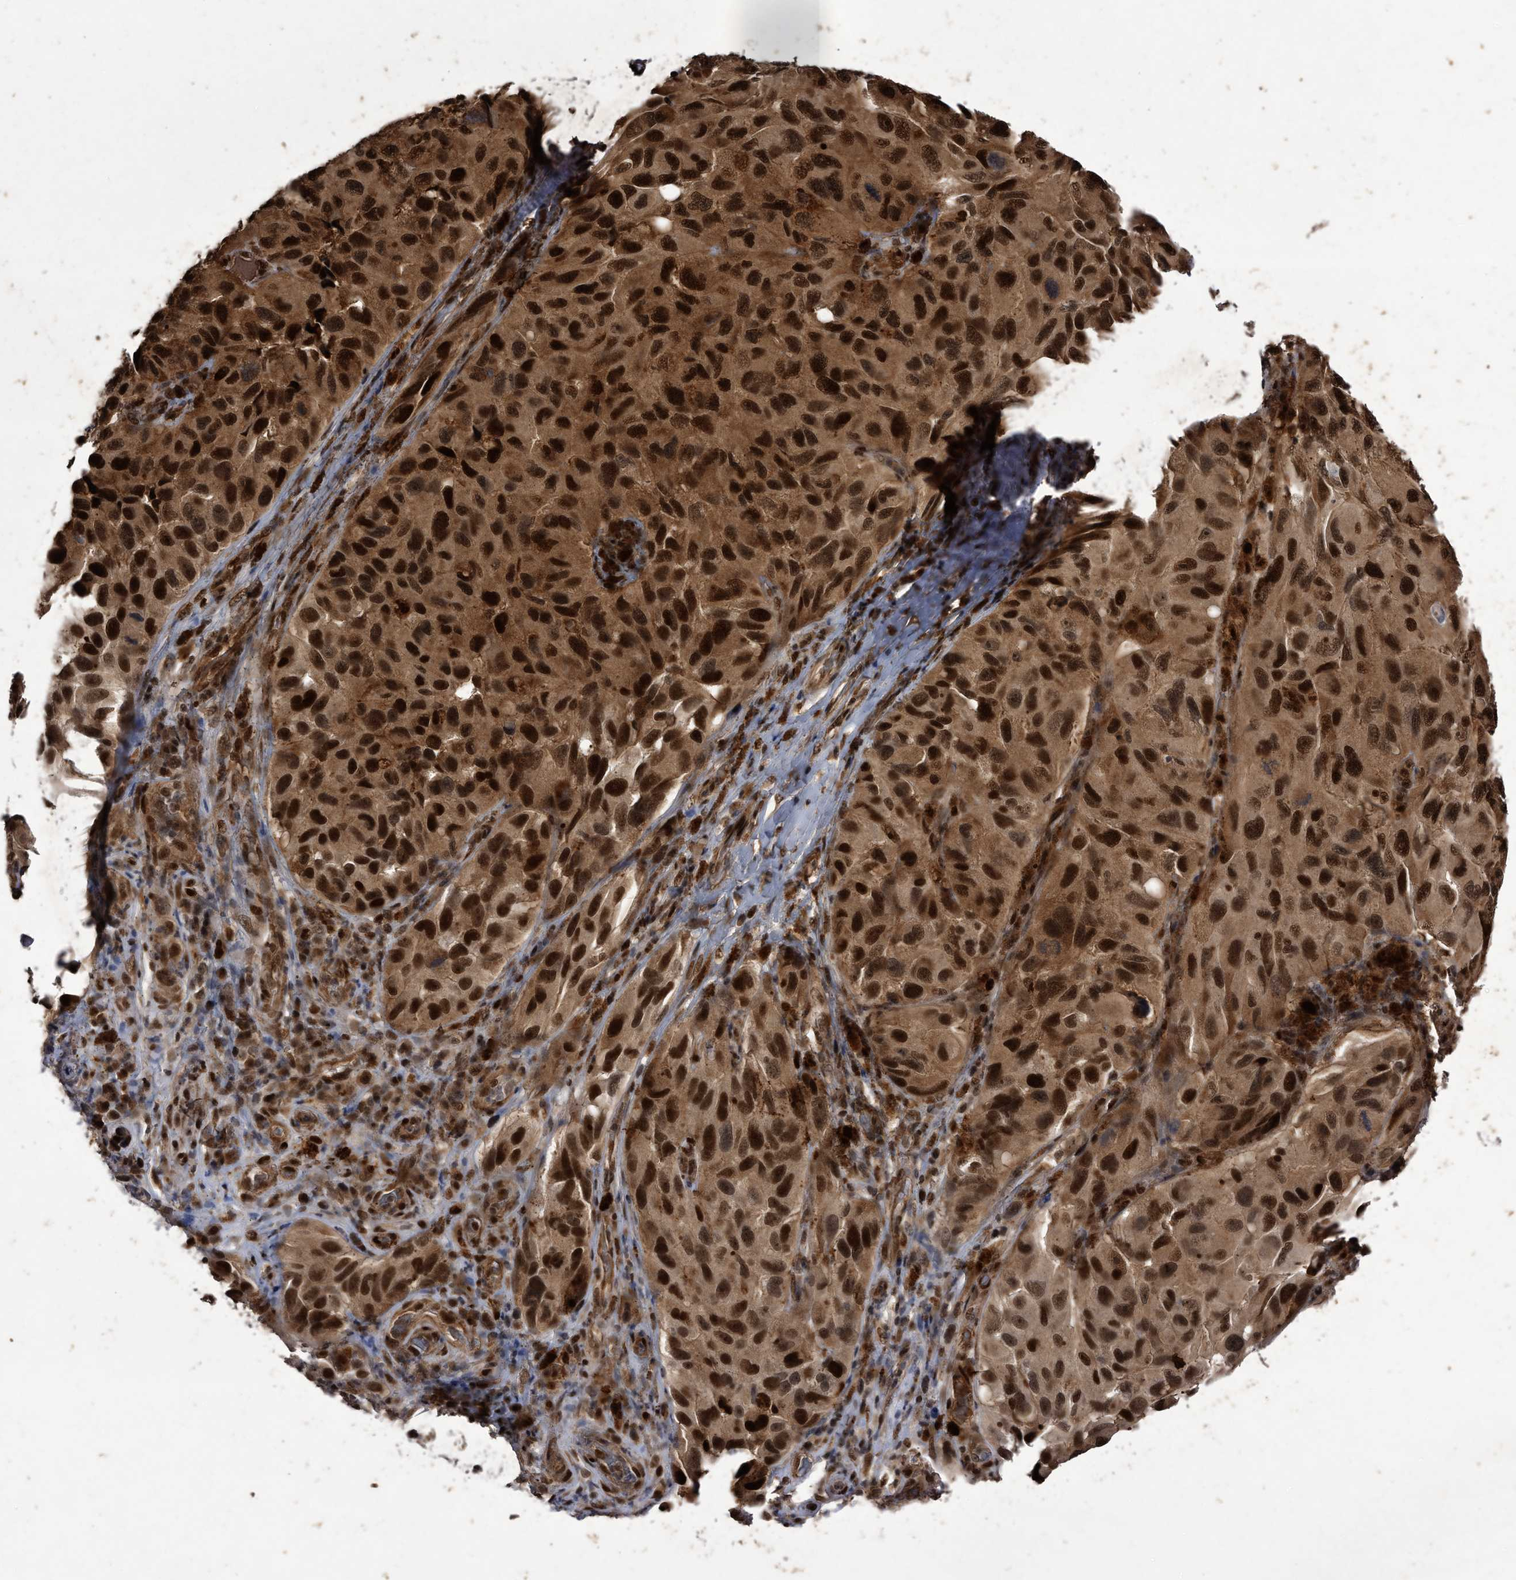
{"staining": {"intensity": "strong", "quantity": ">75%", "location": "cytoplasmic/membranous,nuclear"}, "tissue": "melanoma", "cell_type": "Tumor cells", "image_type": "cancer", "snomed": [{"axis": "morphology", "description": "Malignant melanoma, NOS"}, {"axis": "topography", "description": "Skin"}], "caption": "Malignant melanoma tissue exhibits strong cytoplasmic/membranous and nuclear staining in approximately >75% of tumor cells", "gene": "RAD23B", "patient": {"sex": "female", "age": 73}}